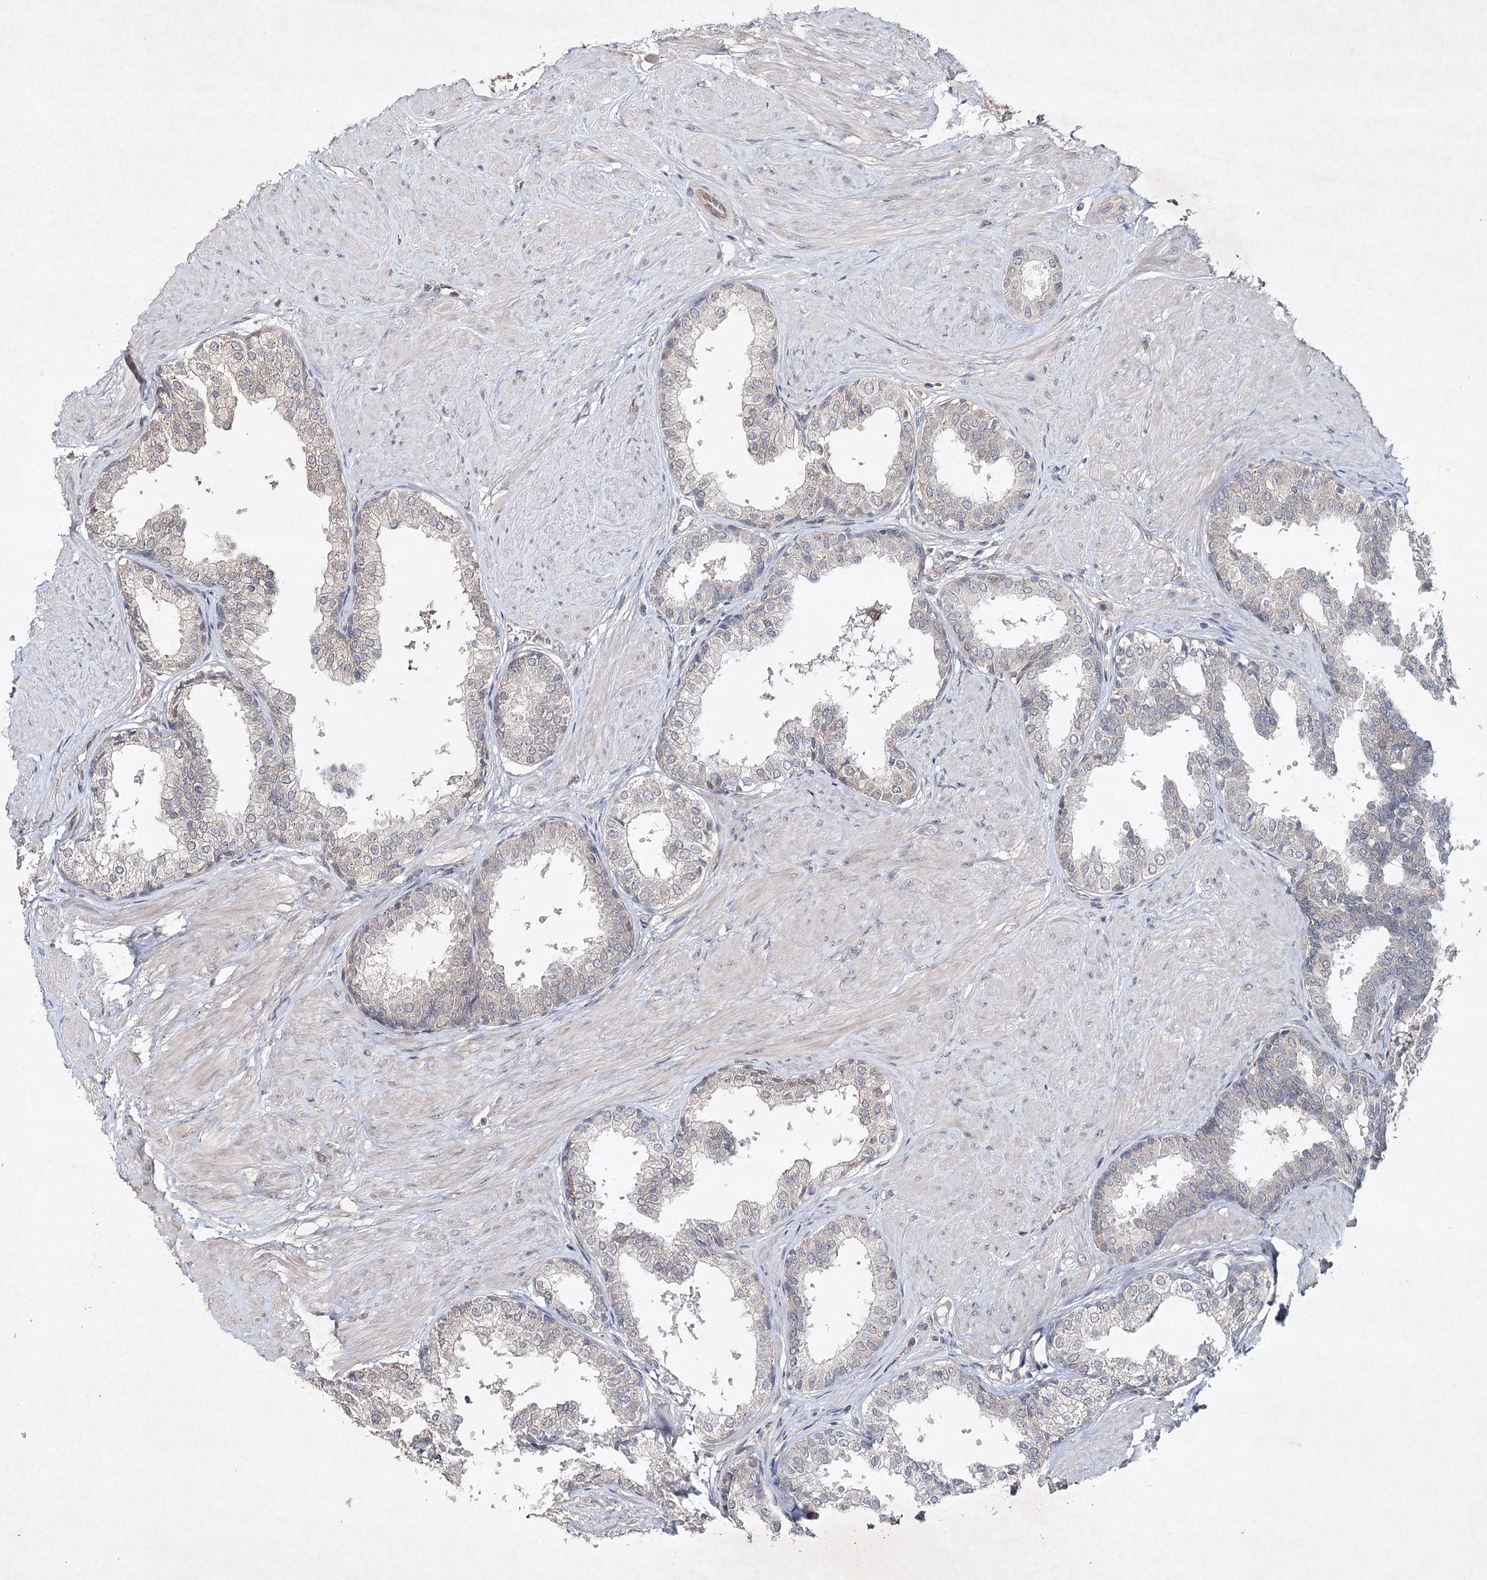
{"staining": {"intensity": "weak", "quantity": "<25%", "location": "cytoplasmic/membranous"}, "tissue": "prostate", "cell_type": "Glandular cells", "image_type": "normal", "snomed": [{"axis": "morphology", "description": "Normal tissue, NOS"}, {"axis": "topography", "description": "Prostate"}], "caption": "Immunohistochemistry (IHC) image of unremarkable prostate stained for a protein (brown), which exhibits no expression in glandular cells.", "gene": "SYNPO", "patient": {"sex": "male", "age": 48}}